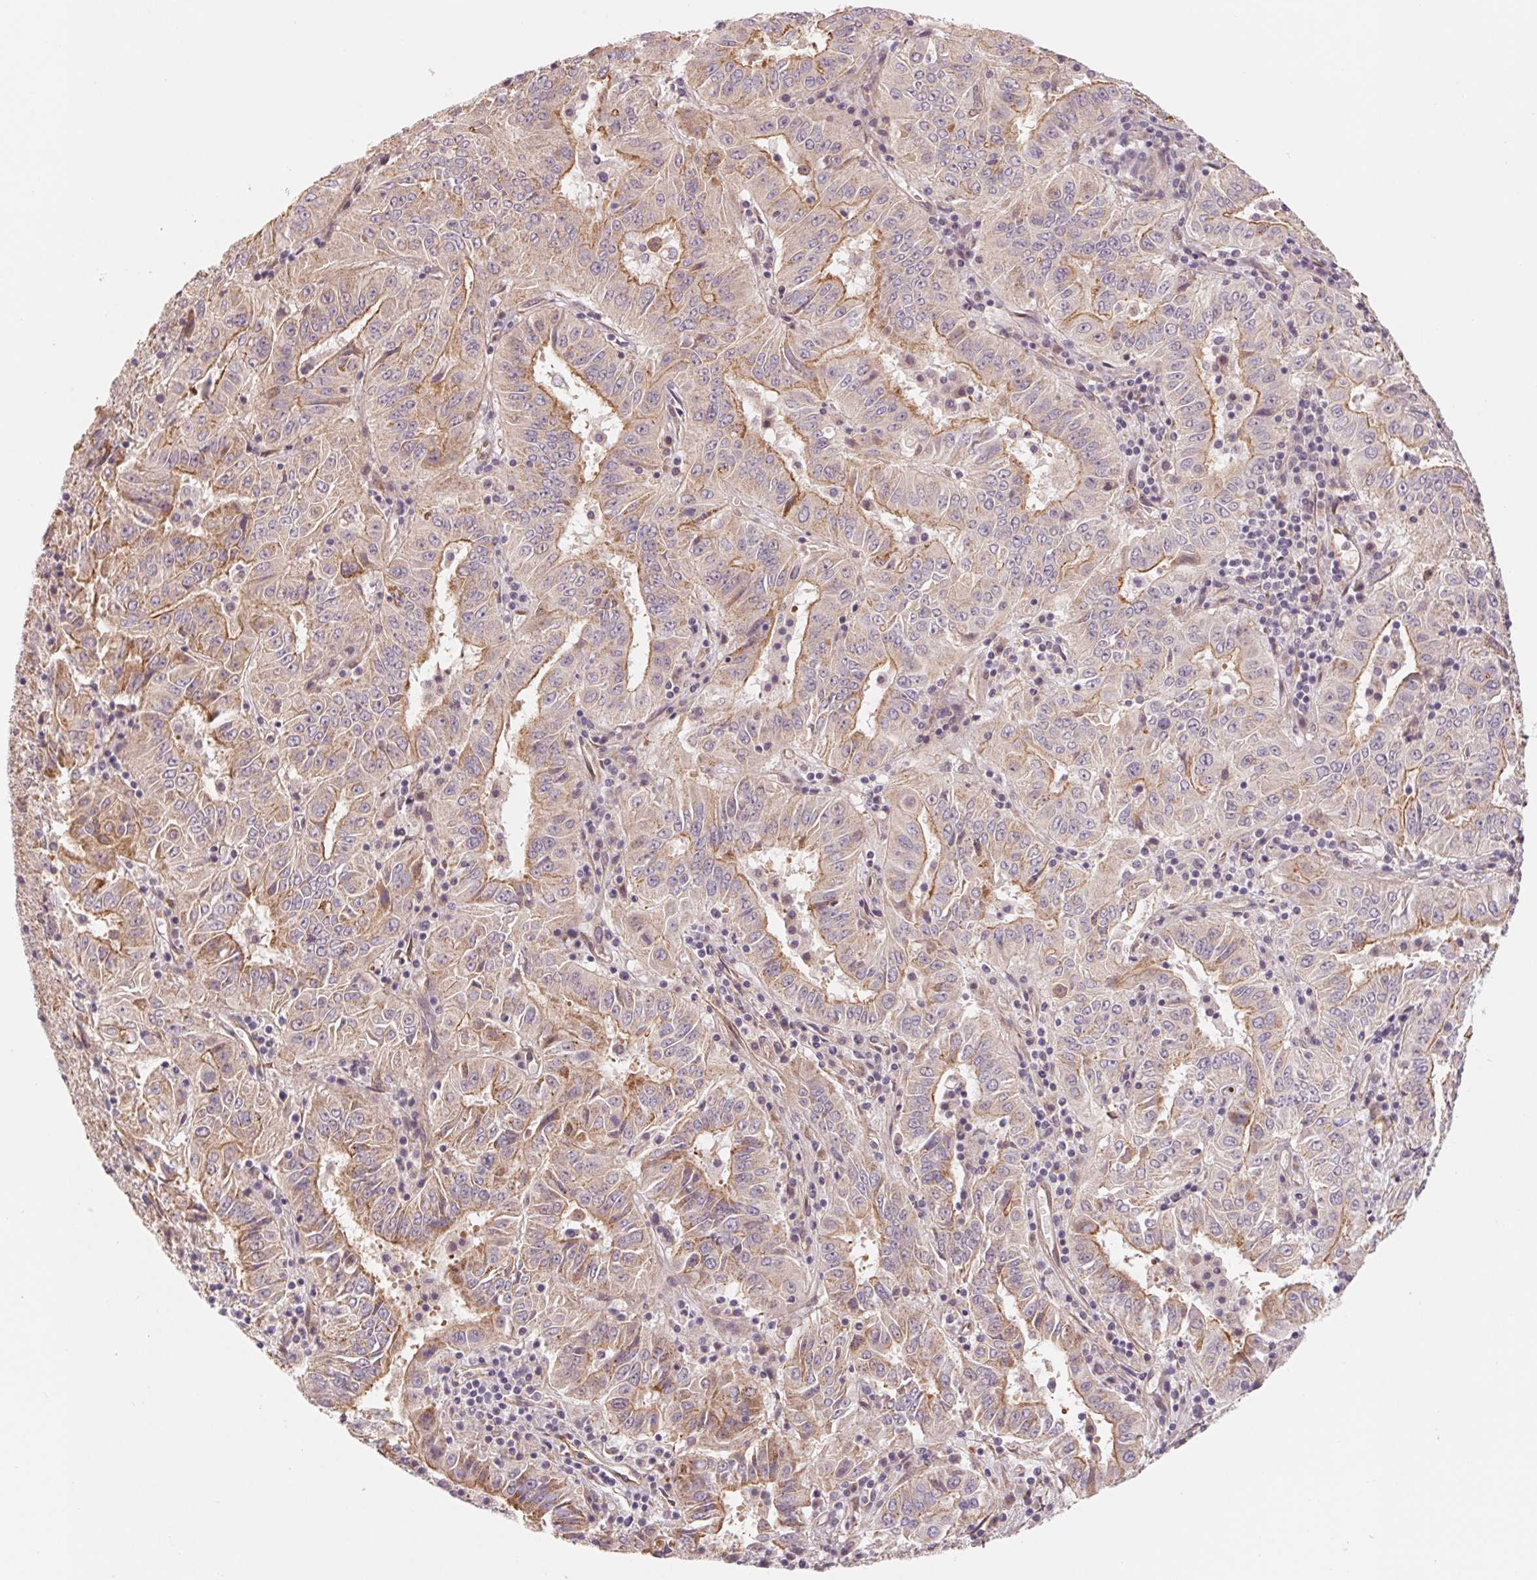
{"staining": {"intensity": "moderate", "quantity": "25%-75%", "location": "cytoplasmic/membranous"}, "tissue": "pancreatic cancer", "cell_type": "Tumor cells", "image_type": "cancer", "snomed": [{"axis": "morphology", "description": "Adenocarcinoma, NOS"}, {"axis": "topography", "description": "Pancreas"}], "caption": "A brown stain highlights moderate cytoplasmic/membranous expression of a protein in pancreatic cancer (adenocarcinoma) tumor cells. Using DAB (brown) and hematoxylin (blue) stains, captured at high magnification using brightfield microscopy.", "gene": "CCDC112", "patient": {"sex": "male", "age": 63}}